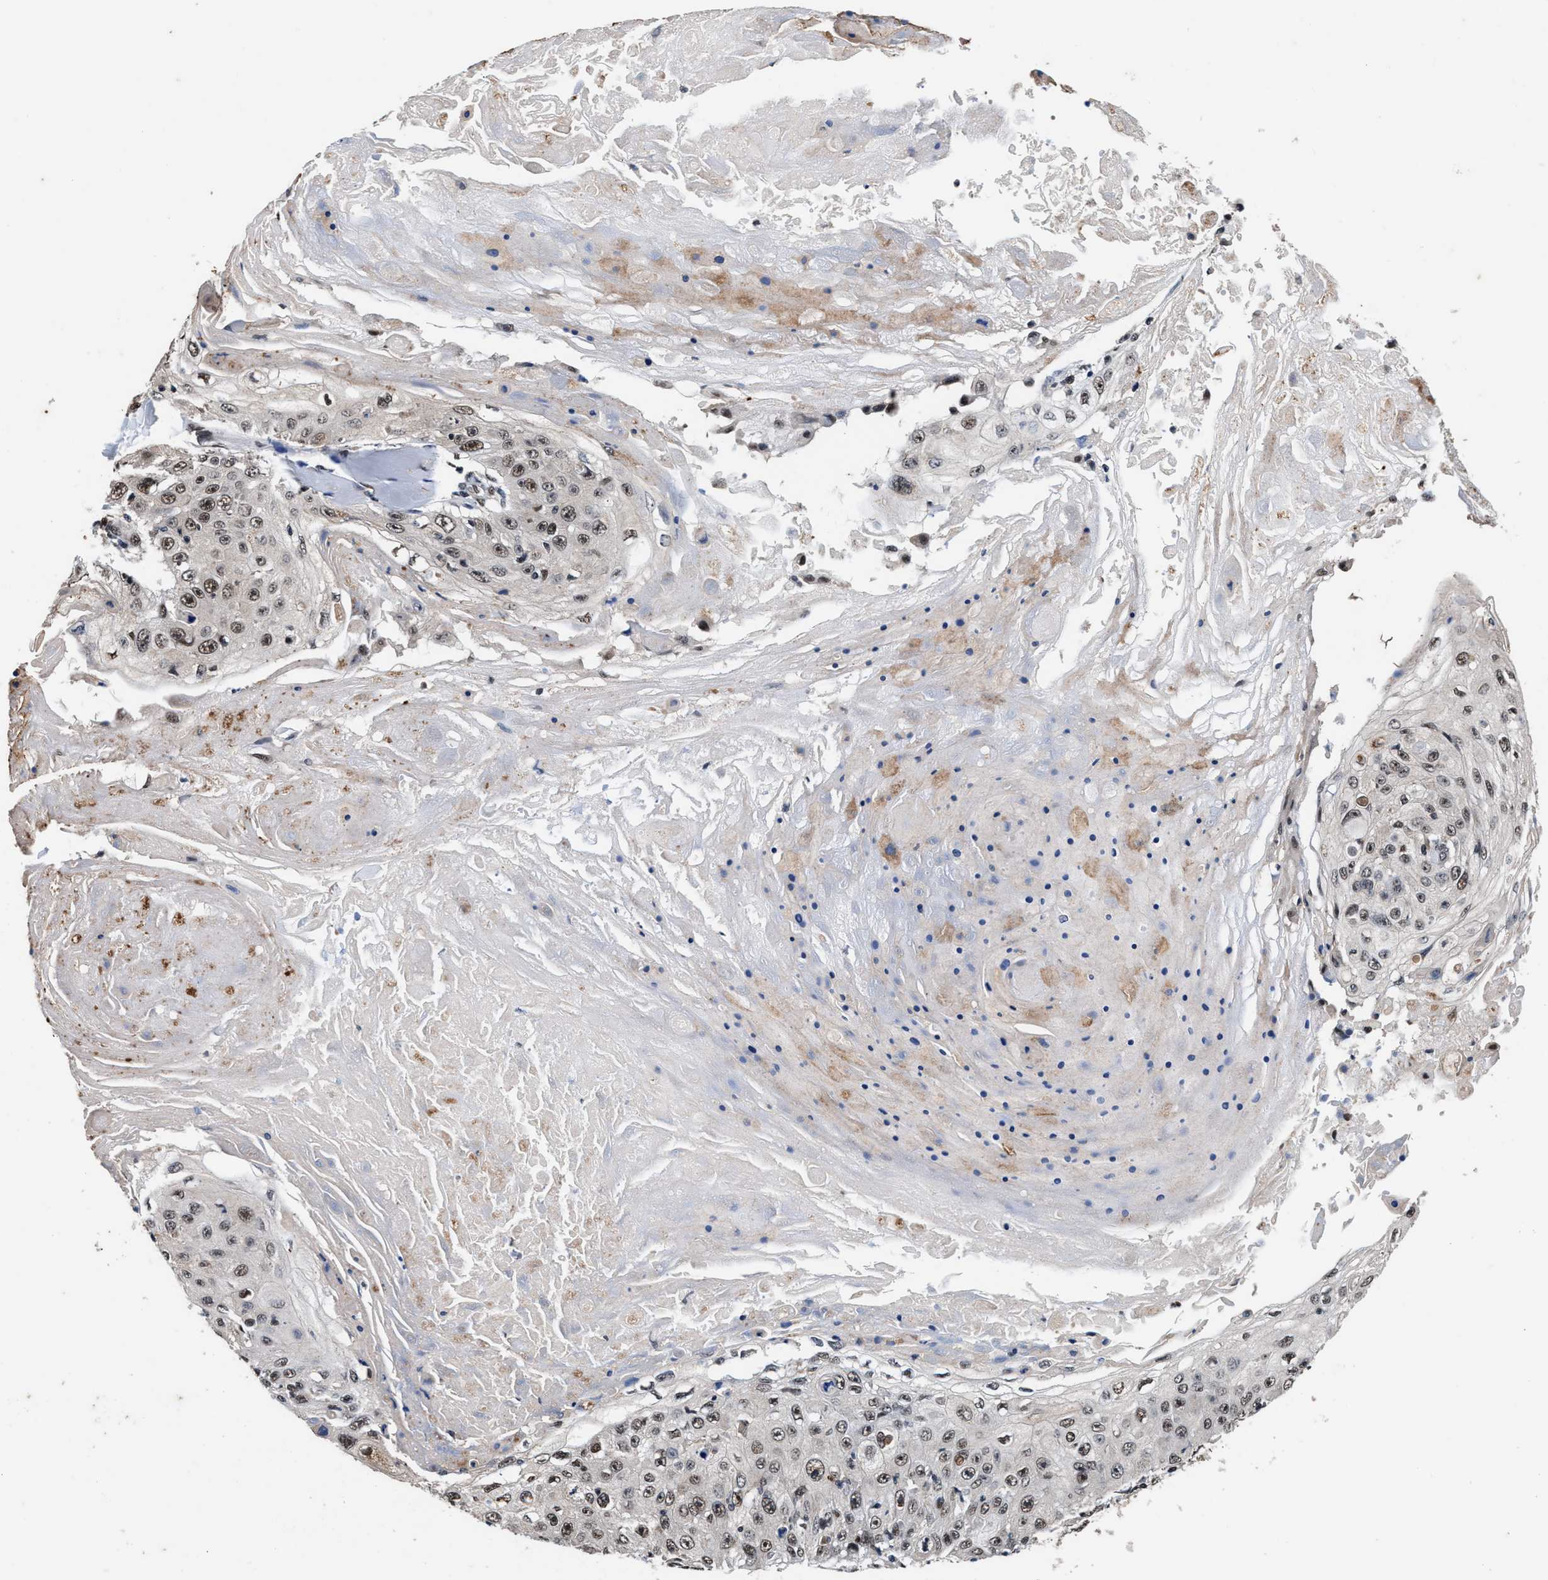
{"staining": {"intensity": "strong", "quantity": ">75%", "location": "nuclear"}, "tissue": "skin cancer", "cell_type": "Tumor cells", "image_type": "cancer", "snomed": [{"axis": "morphology", "description": "Squamous cell carcinoma, NOS"}, {"axis": "topography", "description": "Skin"}], "caption": "There is high levels of strong nuclear staining in tumor cells of skin cancer, as demonstrated by immunohistochemical staining (brown color).", "gene": "USP16", "patient": {"sex": "male", "age": 86}}